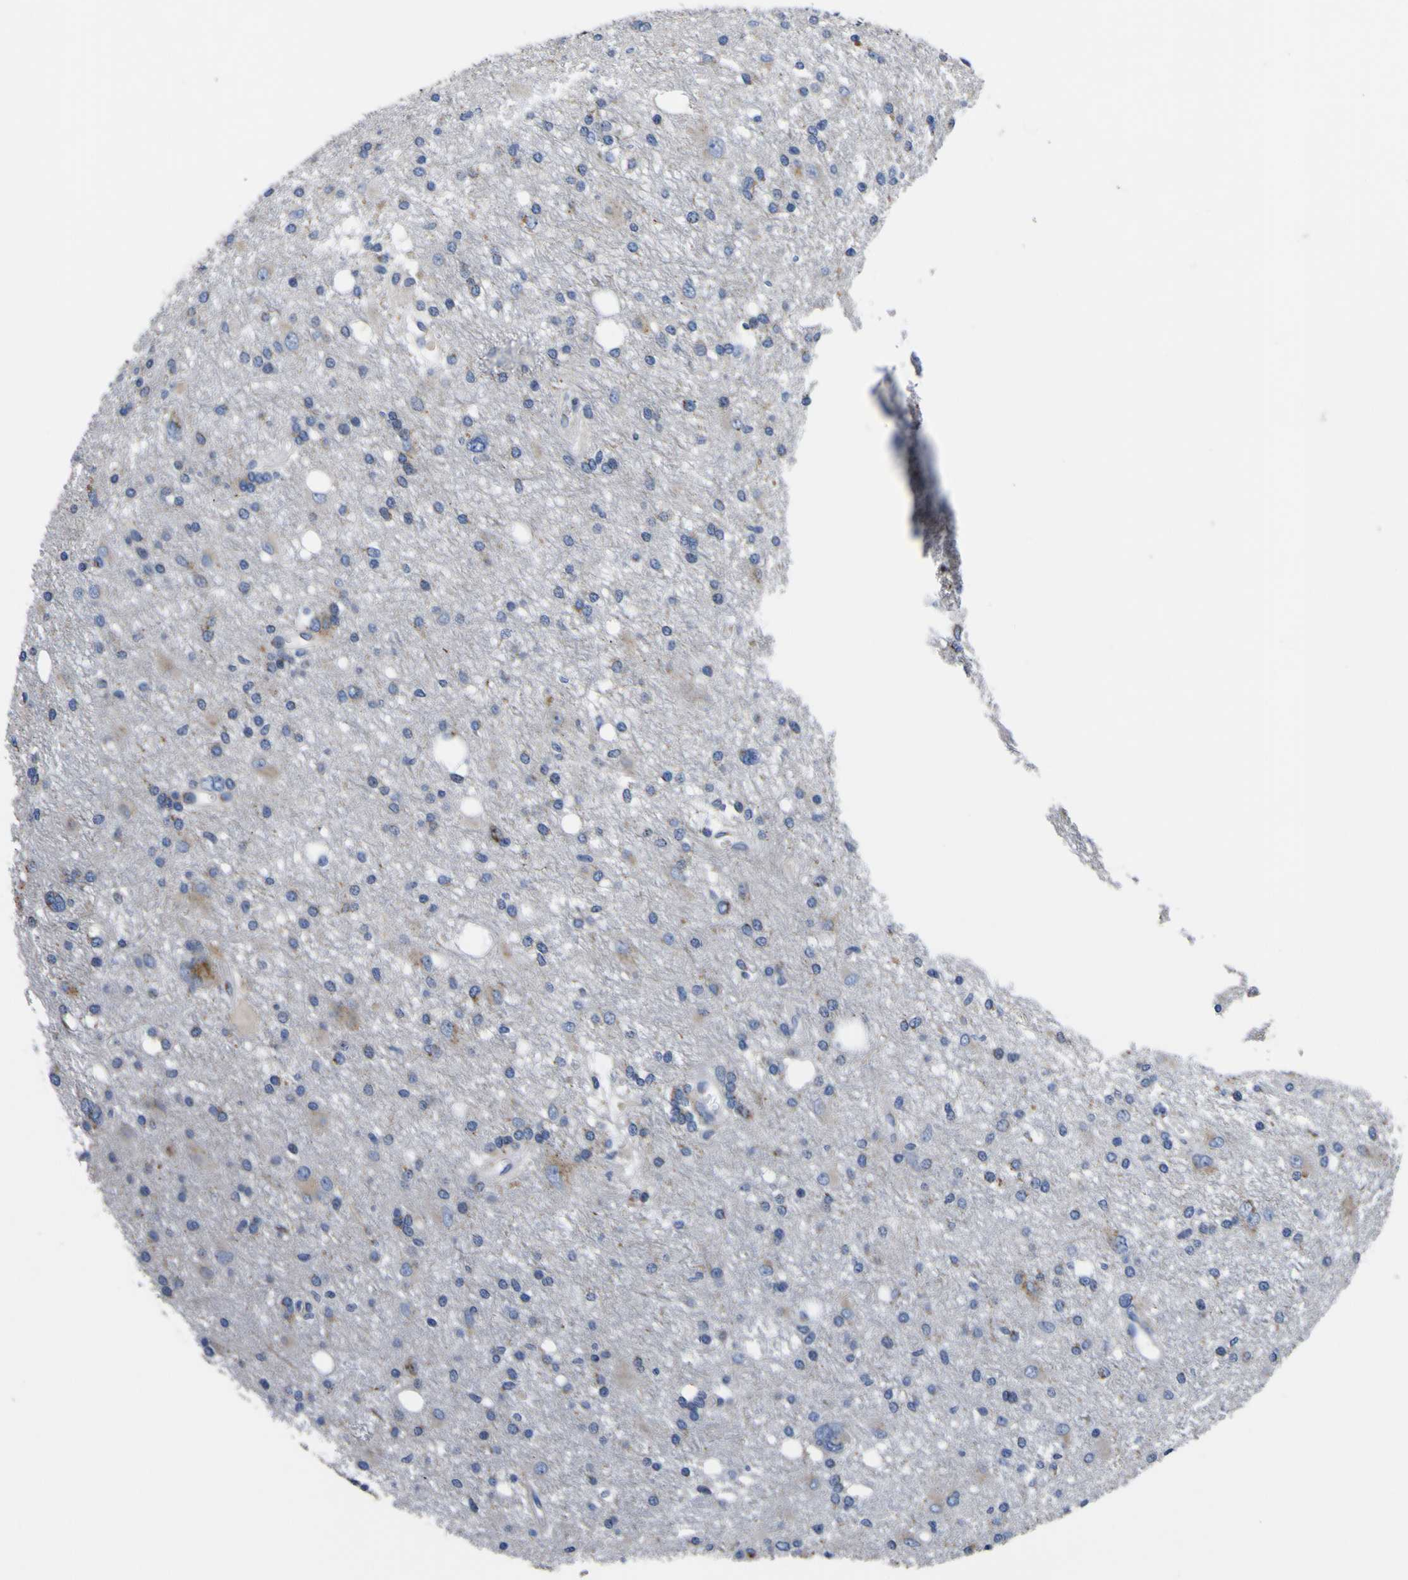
{"staining": {"intensity": "negative", "quantity": "none", "location": "none"}, "tissue": "glioma", "cell_type": "Tumor cells", "image_type": "cancer", "snomed": [{"axis": "morphology", "description": "Glioma, malignant, High grade"}, {"axis": "topography", "description": "Brain"}], "caption": "An immunohistochemistry photomicrograph of malignant glioma (high-grade) is shown. There is no staining in tumor cells of malignant glioma (high-grade).", "gene": "COA1", "patient": {"sex": "female", "age": 59}}